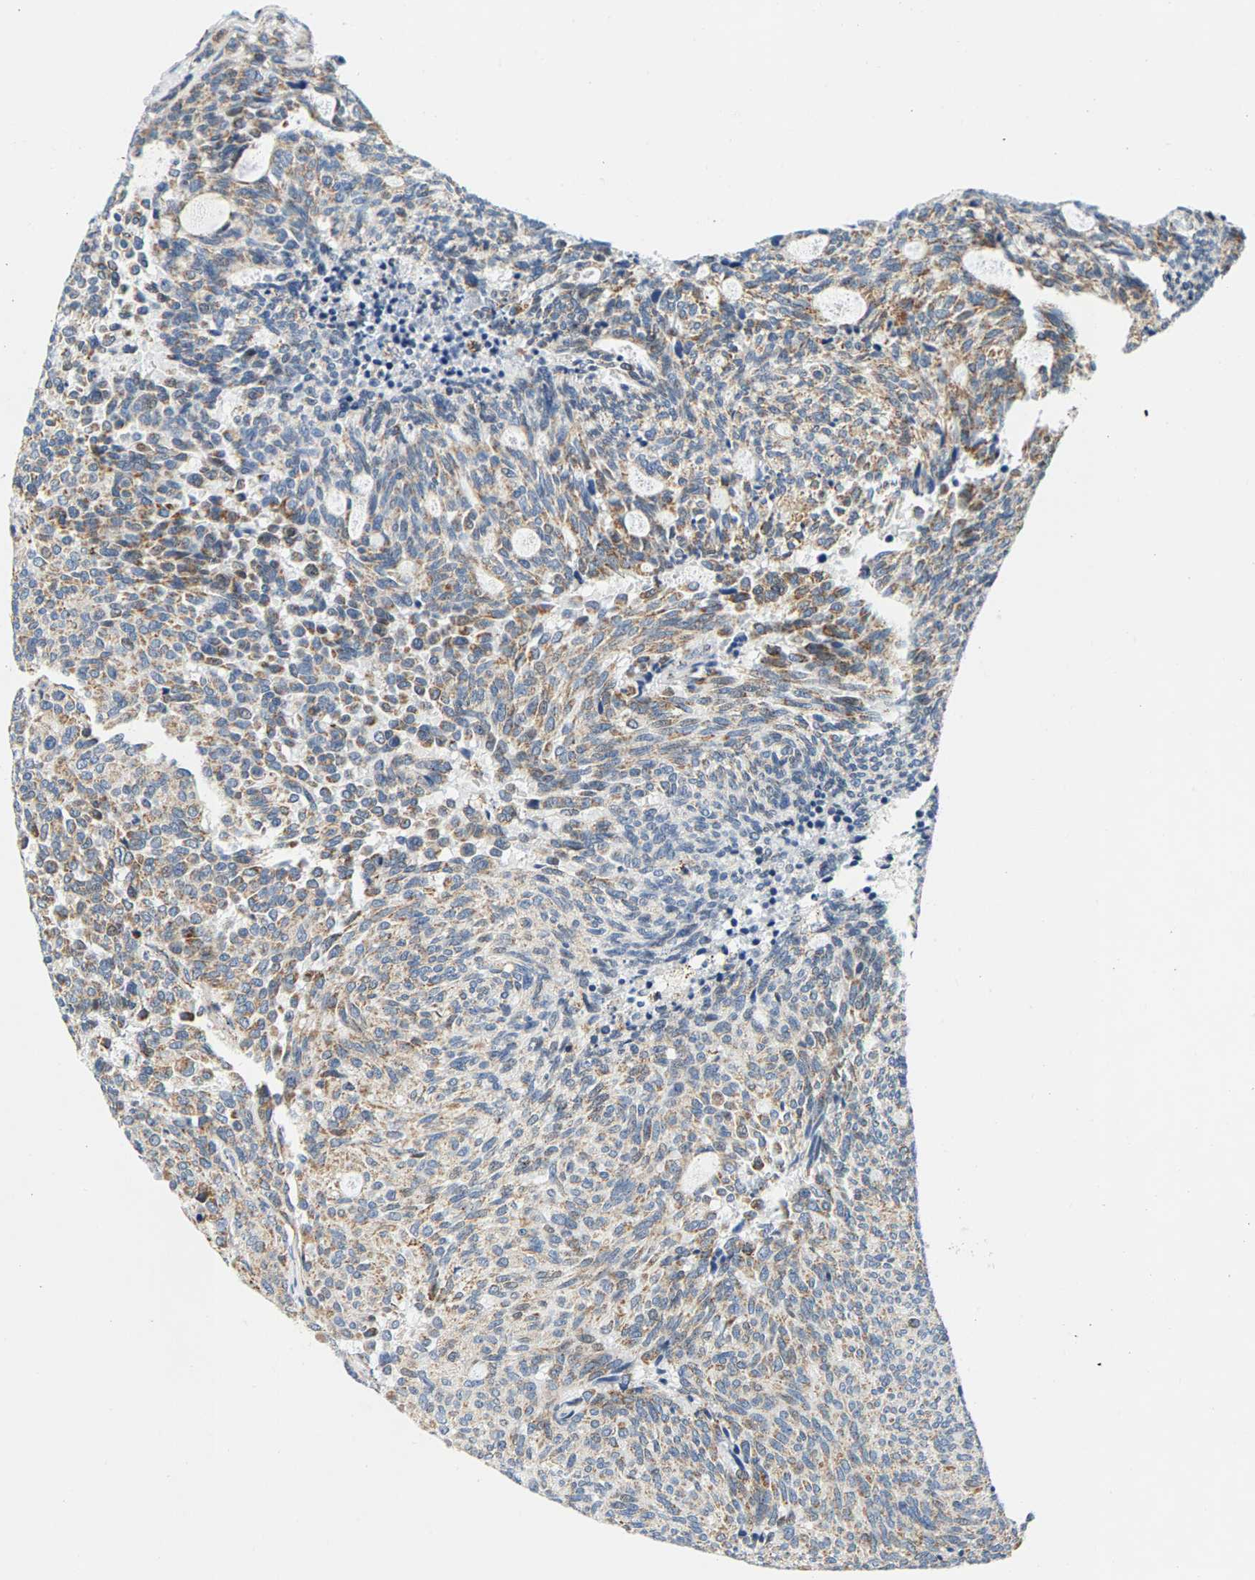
{"staining": {"intensity": "moderate", "quantity": "<25%", "location": "cytoplasmic/membranous"}, "tissue": "carcinoid", "cell_type": "Tumor cells", "image_type": "cancer", "snomed": [{"axis": "morphology", "description": "Carcinoid, malignant, NOS"}, {"axis": "topography", "description": "Pancreas"}], "caption": "Human carcinoid stained with a brown dye displays moderate cytoplasmic/membranous positive positivity in about <25% of tumor cells.", "gene": "PDE1A", "patient": {"sex": "female", "age": 54}}